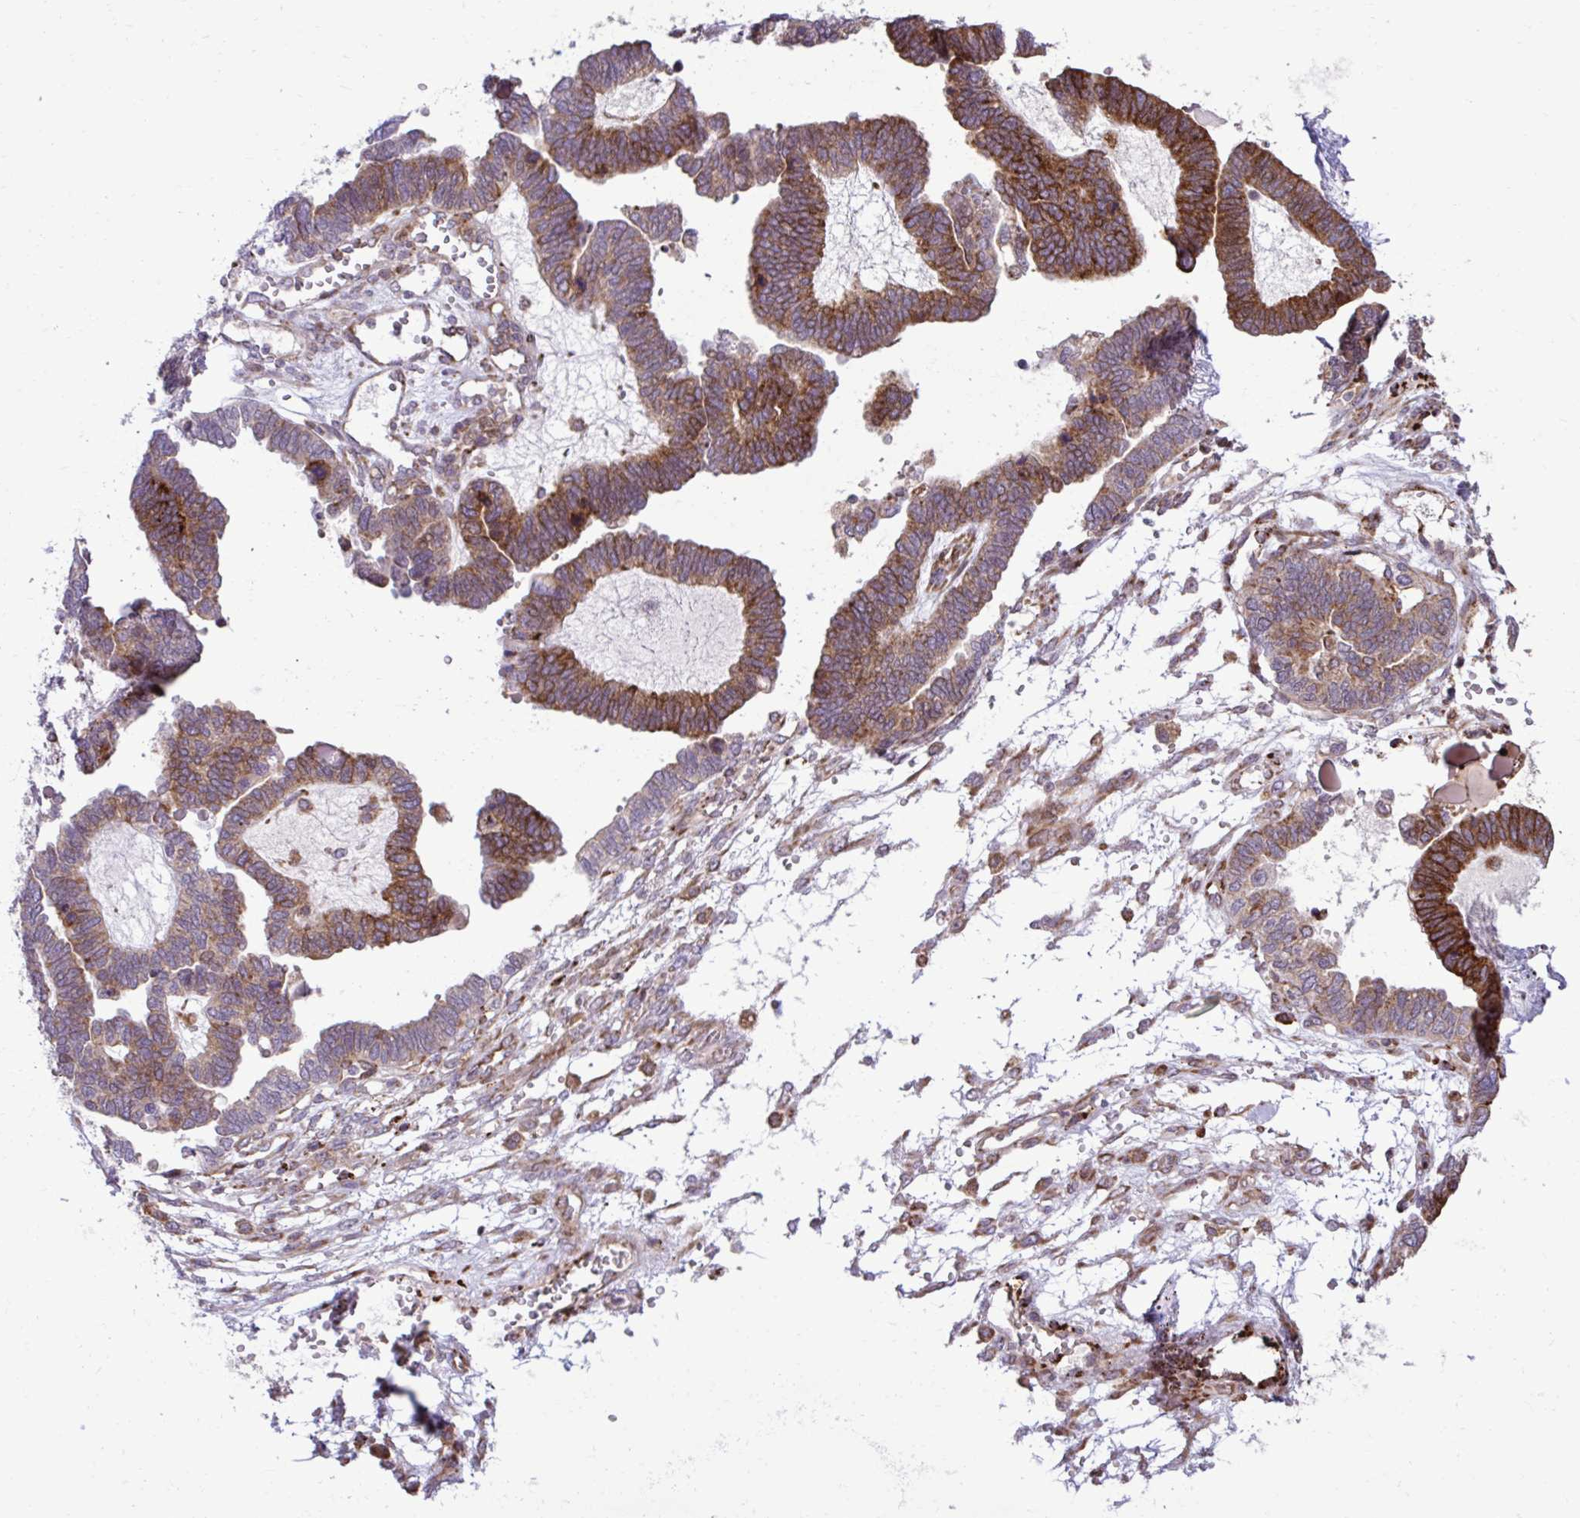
{"staining": {"intensity": "moderate", "quantity": ">75%", "location": "cytoplasmic/membranous"}, "tissue": "ovarian cancer", "cell_type": "Tumor cells", "image_type": "cancer", "snomed": [{"axis": "morphology", "description": "Cystadenocarcinoma, serous, NOS"}, {"axis": "topography", "description": "Ovary"}], "caption": "Moderate cytoplasmic/membranous staining is identified in approximately >75% of tumor cells in serous cystadenocarcinoma (ovarian). The staining is performed using DAB brown chromogen to label protein expression. The nuclei are counter-stained blue using hematoxylin.", "gene": "LIMS1", "patient": {"sex": "female", "age": 51}}